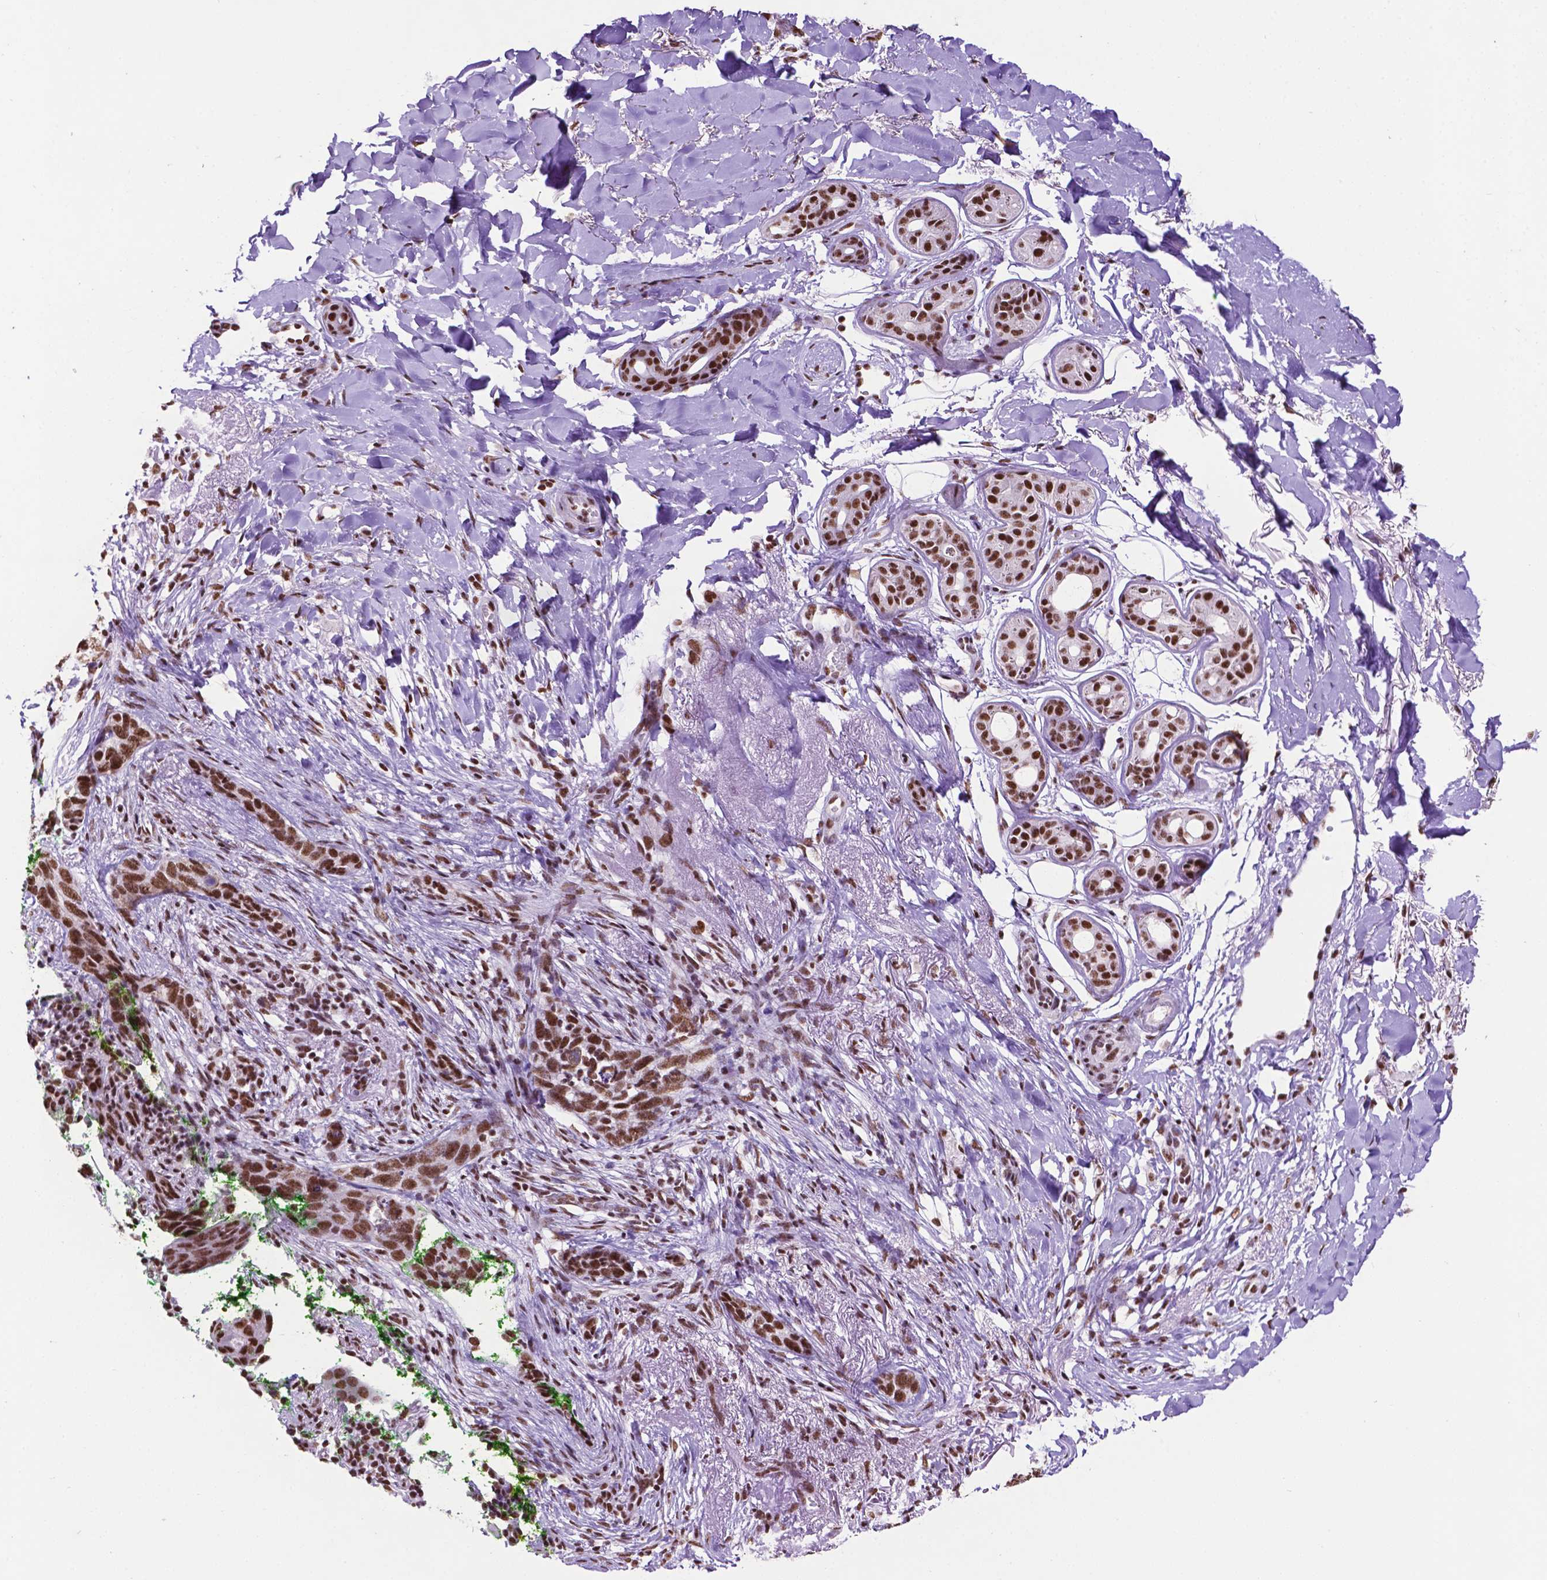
{"staining": {"intensity": "strong", "quantity": ">75%", "location": "nuclear"}, "tissue": "skin cancer", "cell_type": "Tumor cells", "image_type": "cancer", "snomed": [{"axis": "morphology", "description": "Normal tissue, NOS"}, {"axis": "morphology", "description": "Basal cell carcinoma"}, {"axis": "topography", "description": "Skin"}], "caption": "Strong nuclear protein positivity is seen in approximately >75% of tumor cells in basal cell carcinoma (skin).", "gene": "CCAR2", "patient": {"sex": "male", "age": 84}}